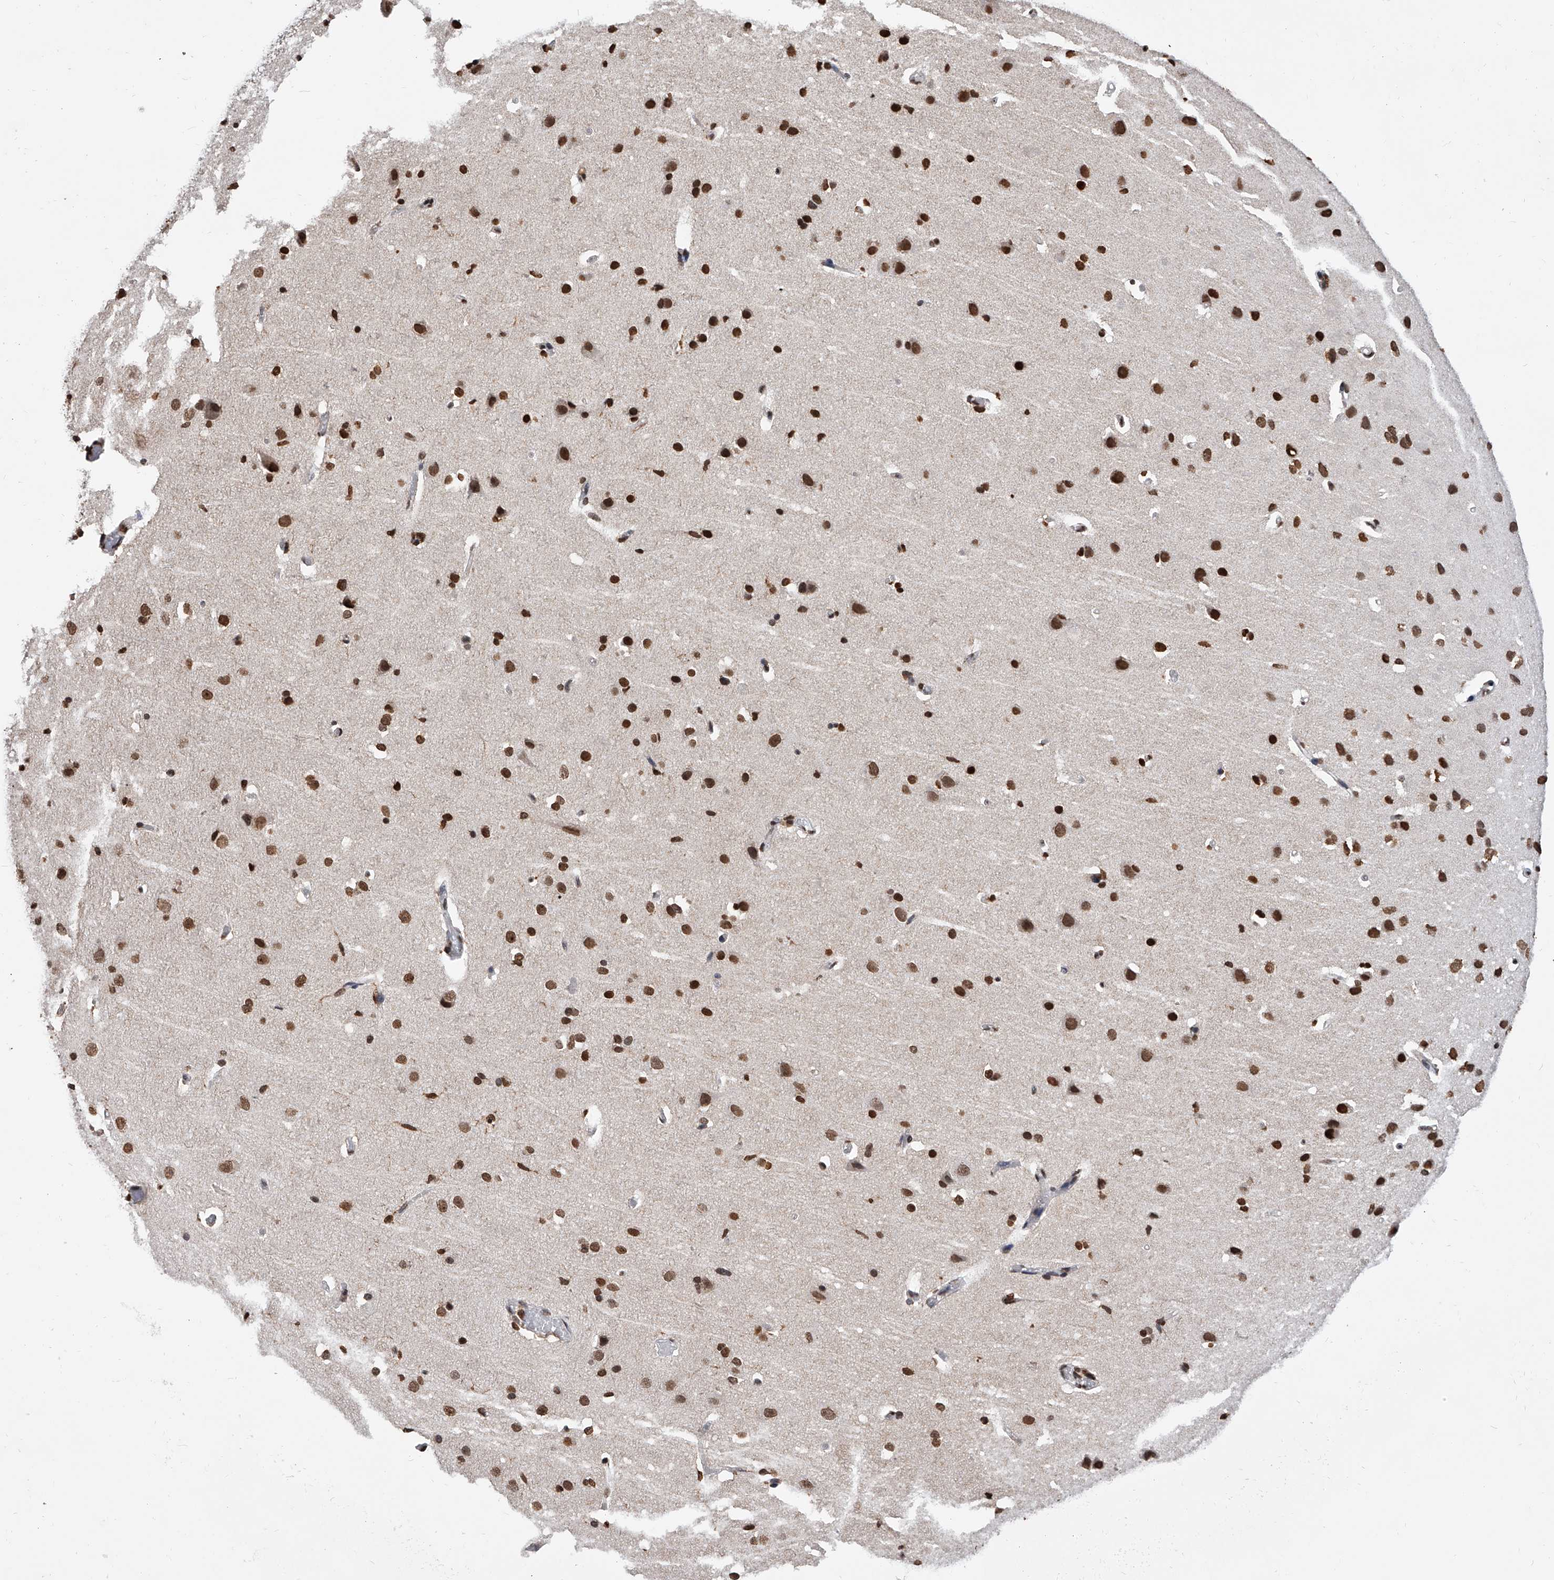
{"staining": {"intensity": "moderate", "quantity": "25%-75%", "location": "nuclear"}, "tissue": "cerebral cortex", "cell_type": "Endothelial cells", "image_type": "normal", "snomed": [{"axis": "morphology", "description": "Normal tissue, NOS"}, {"axis": "topography", "description": "Cerebral cortex"}], "caption": "A medium amount of moderate nuclear positivity is identified in approximately 25%-75% of endothelial cells in normal cerebral cortex.", "gene": "CFAP410", "patient": {"sex": "male", "age": 34}}